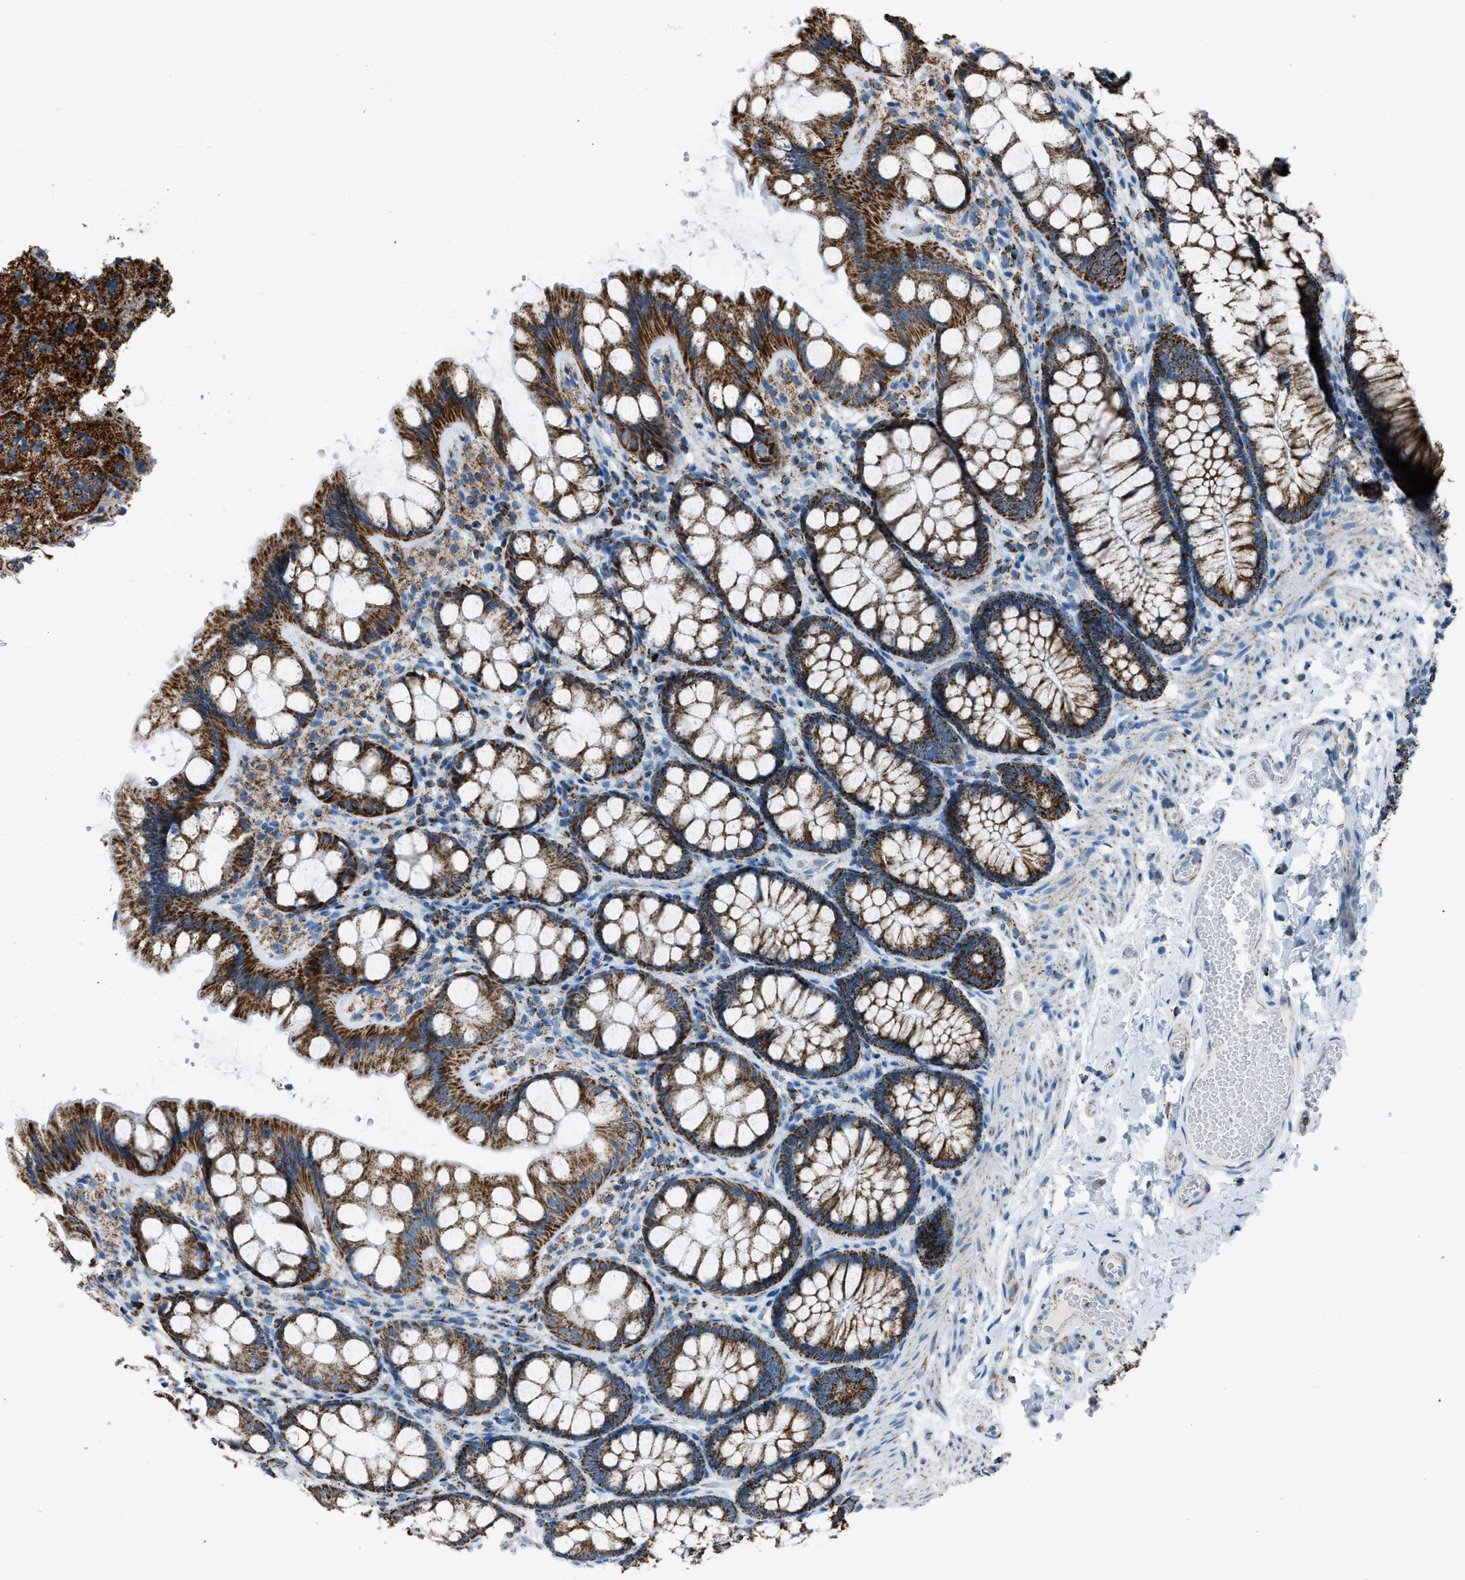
{"staining": {"intensity": "weak", "quantity": ">75%", "location": "cytoplasmic/membranous"}, "tissue": "colon", "cell_type": "Endothelial cells", "image_type": "normal", "snomed": [{"axis": "morphology", "description": "Normal tissue, NOS"}, {"axis": "topography", "description": "Colon"}], "caption": "The image exhibits staining of benign colon, revealing weak cytoplasmic/membranous protein staining (brown color) within endothelial cells. (IHC, brightfield microscopy, high magnification).", "gene": "MDH2", "patient": {"sex": "male", "age": 47}}